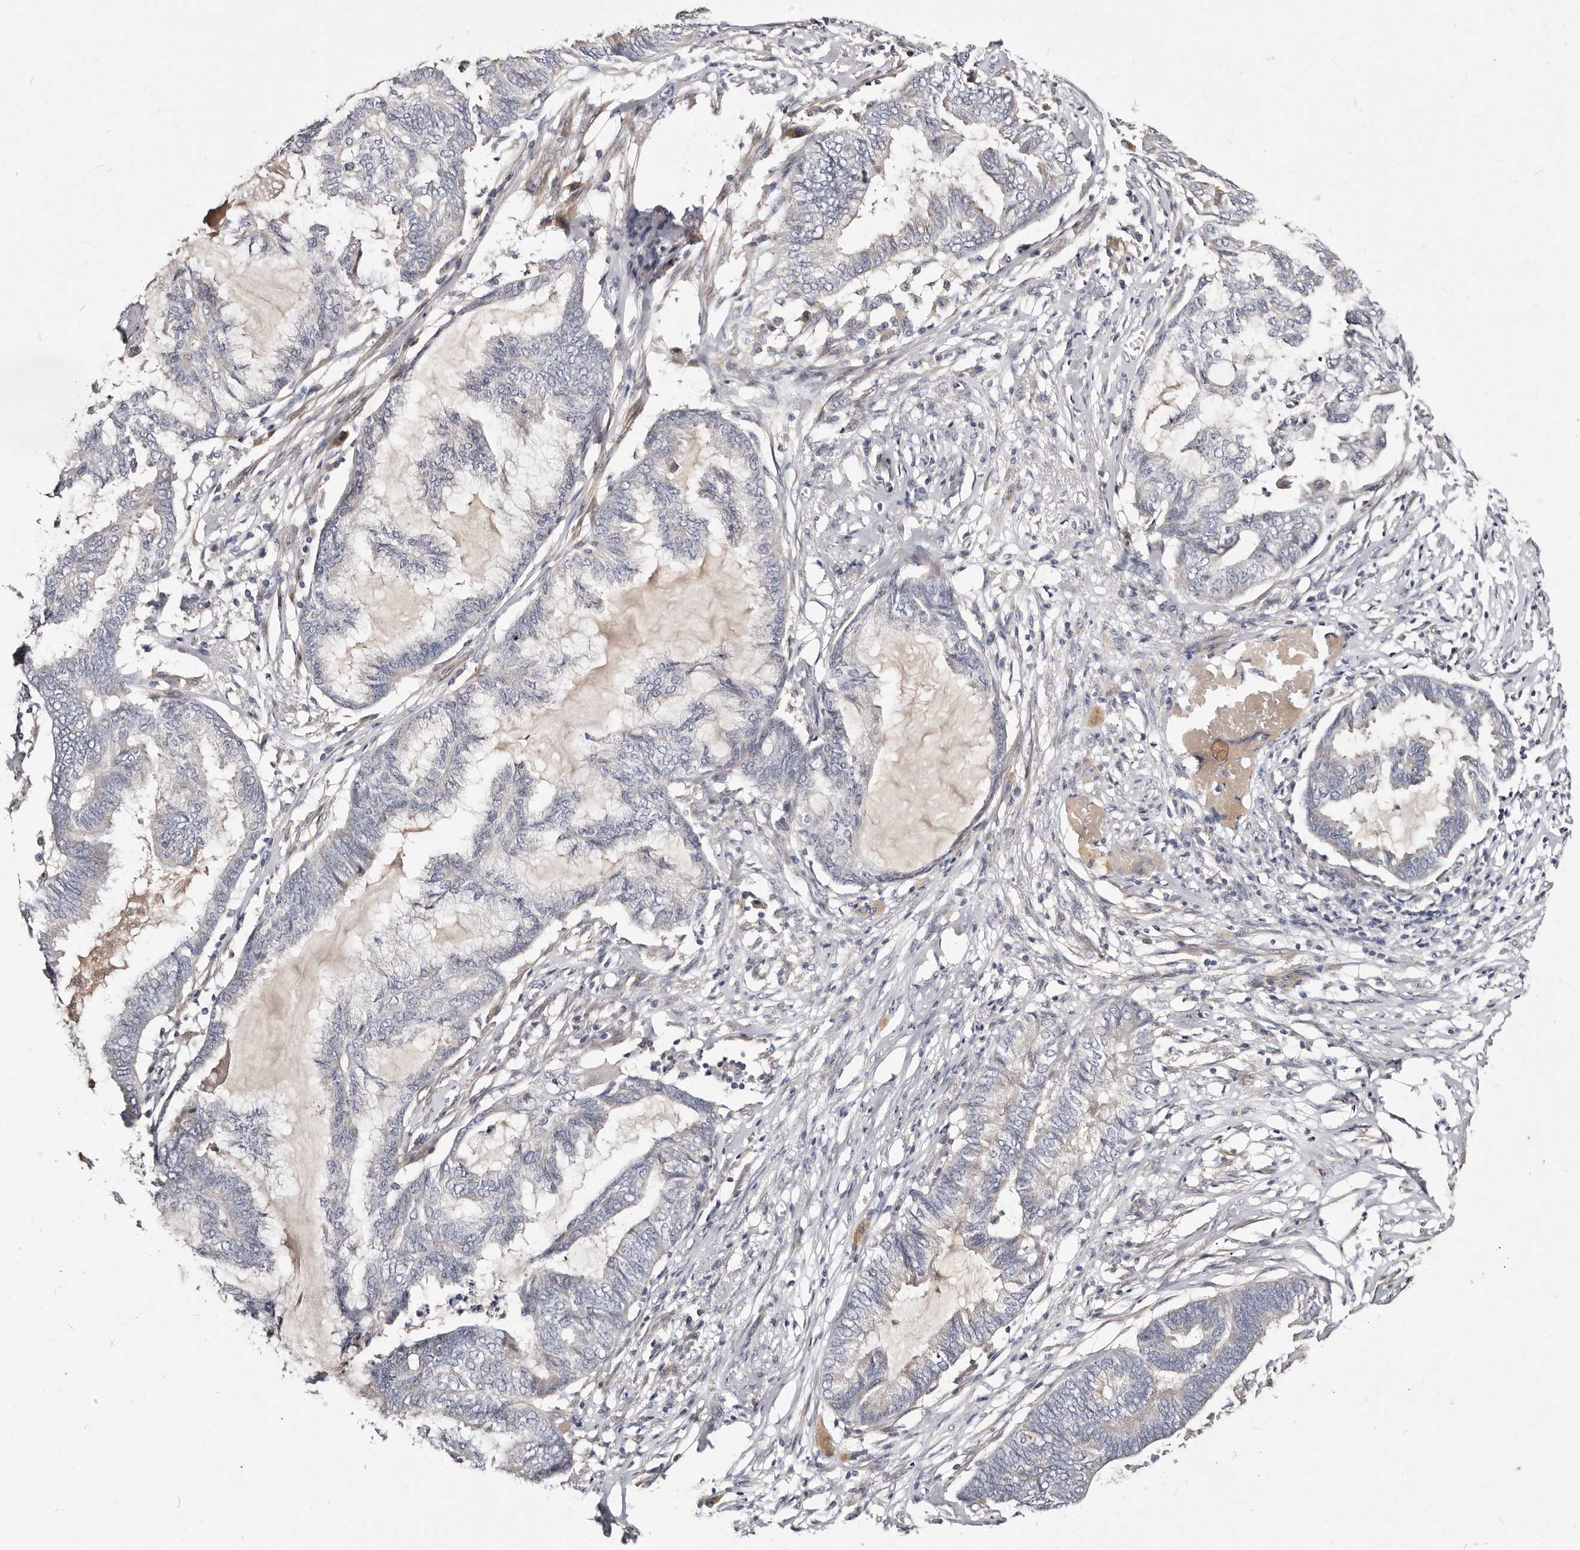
{"staining": {"intensity": "negative", "quantity": "none", "location": "none"}, "tissue": "endometrial cancer", "cell_type": "Tumor cells", "image_type": "cancer", "snomed": [{"axis": "morphology", "description": "Adenocarcinoma, NOS"}, {"axis": "topography", "description": "Endometrium"}], "caption": "Immunohistochemical staining of endometrial adenocarcinoma demonstrates no significant positivity in tumor cells. The staining was performed using DAB to visualize the protein expression in brown, while the nuclei were stained in blue with hematoxylin (Magnification: 20x).", "gene": "MRPS33", "patient": {"sex": "female", "age": 86}}